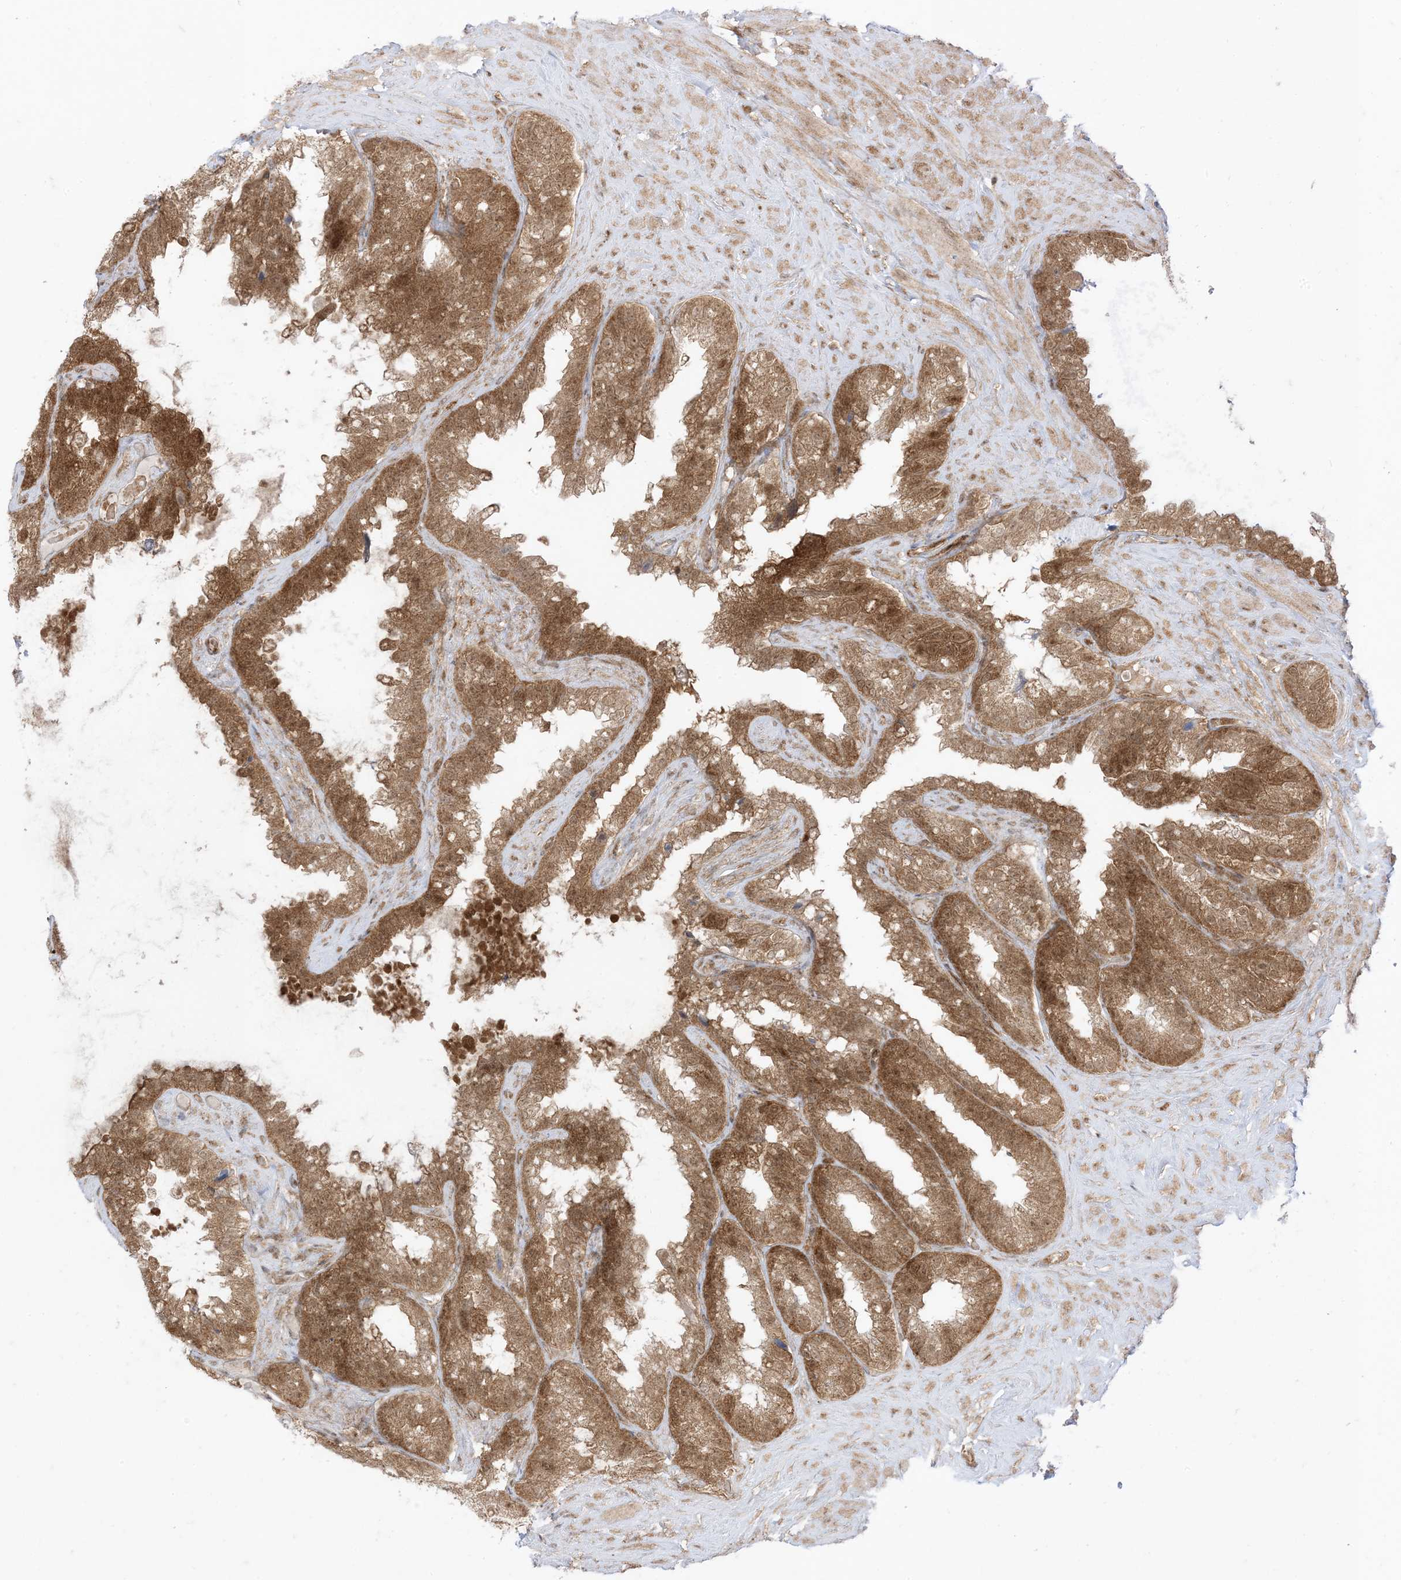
{"staining": {"intensity": "moderate", "quantity": ">75%", "location": "cytoplasmic/membranous,nuclear"}, "tissue": "seminal vesicle", "cell_type": "Glandular cells", "image_type": "normal", "snomed": [{"axis": "morphology", "description": "Normal tissue, NOS"}, {"axis": "topography", "description": "Seminal veicle"}], "caption": "A brown stain shows moderate cytoplasmic/membranous,nuclear staining of a protein in glandular cells of benign seminal vesicle.", "gene": "PTPA", "patient": {"sex": "male", "age": 80}}